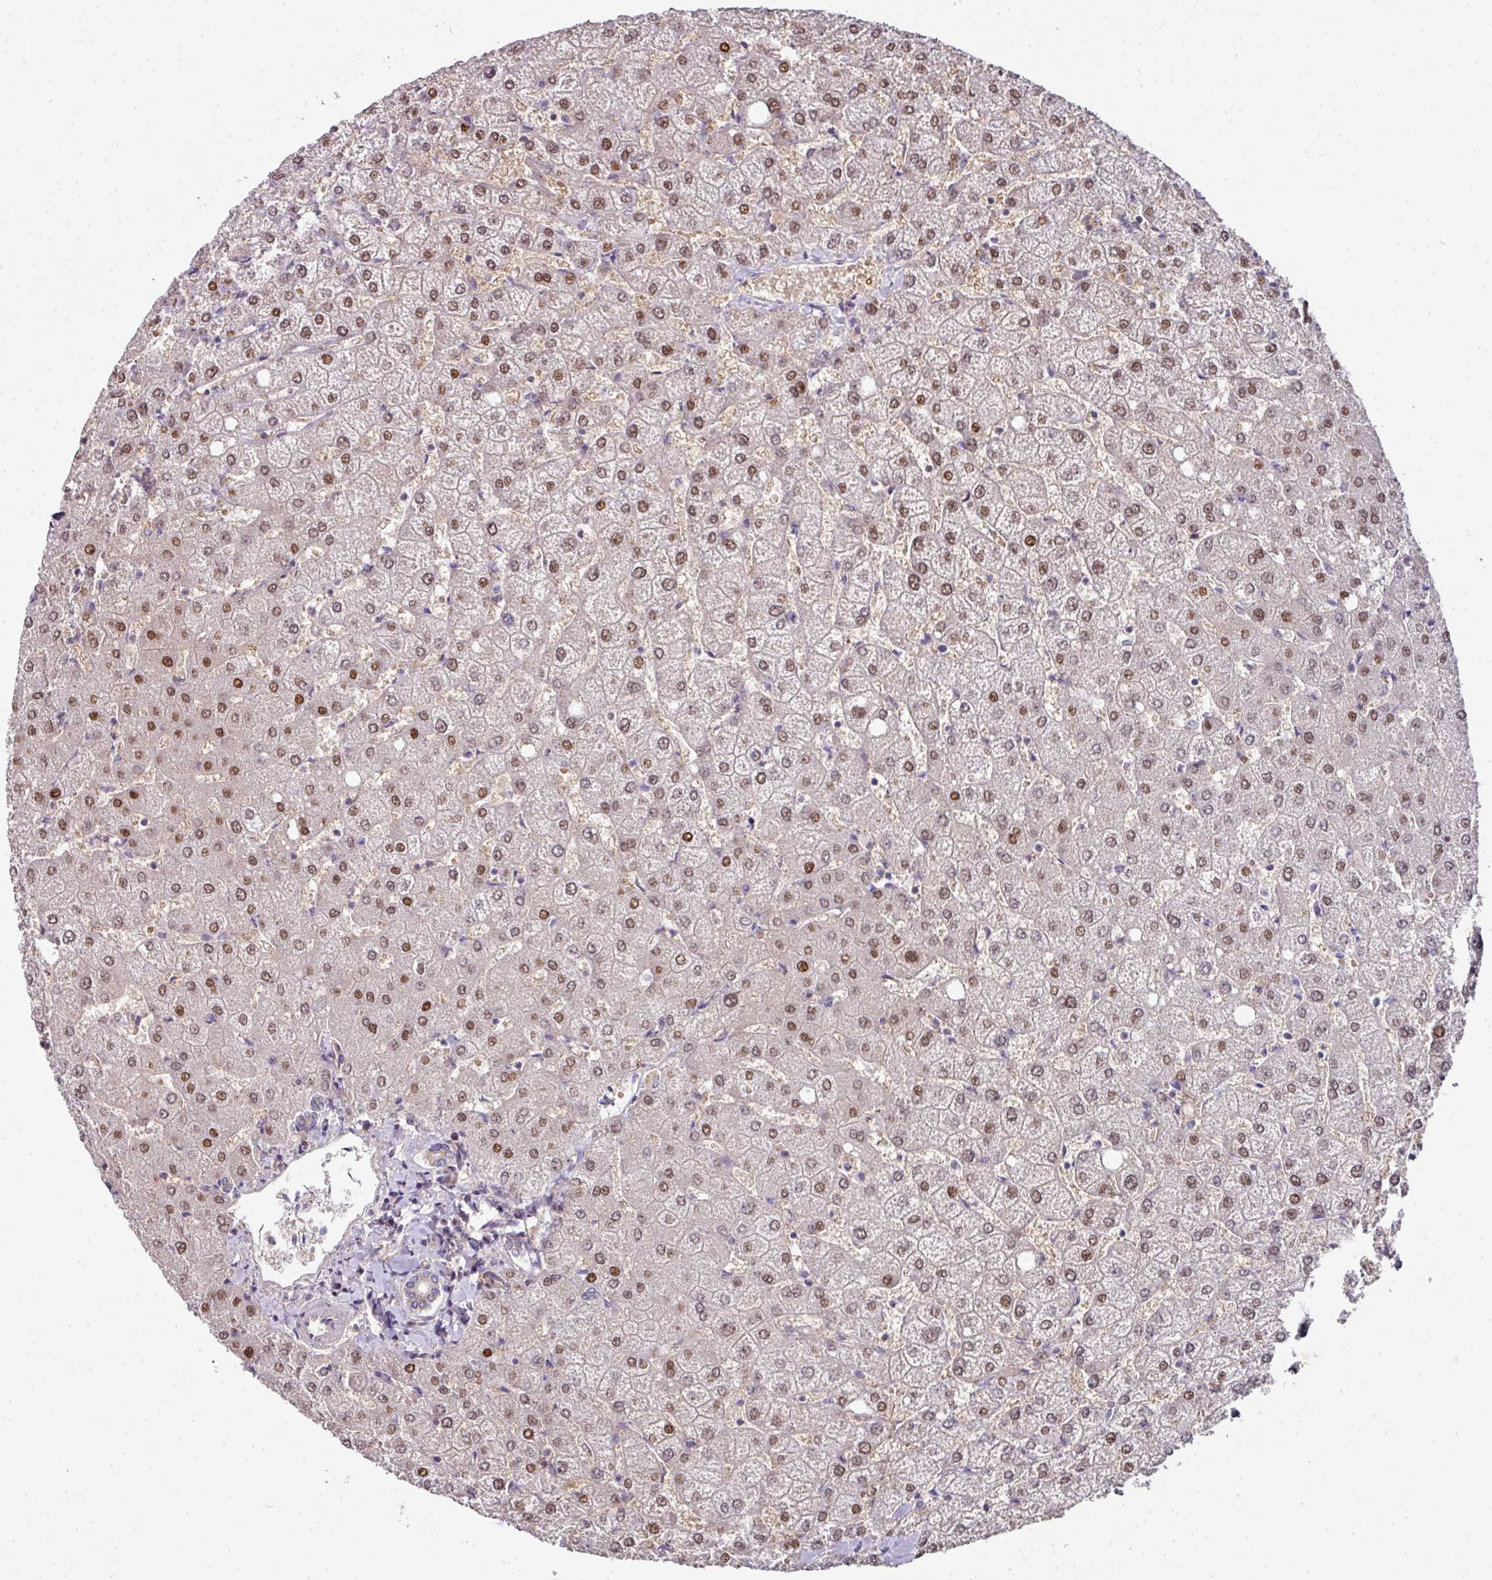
{"staining": {"intensity": "negative", "quantity": "none", "location": "none"}, "tissue": "liver", "cell_type": "Cholangiocytes", "image_type": "normal", "snomed": [{"axis": "morphology", "description": "Normal tissue, NOS"}, {"axis": "topography", "description": "Liver"}], "caption": "IHC photomicrograph of benign liver: liver stained with DAB (3,3'-diaminobenzidine) exhibits no significant protein staining in cholangiocytes. Brightfield microscopy of IHC stained with DAB (brown) and hematoxylin (blue), captured at high magnification.", "gene": "ANKRD18A", "patient": {"sex": "female", "age": 54}}